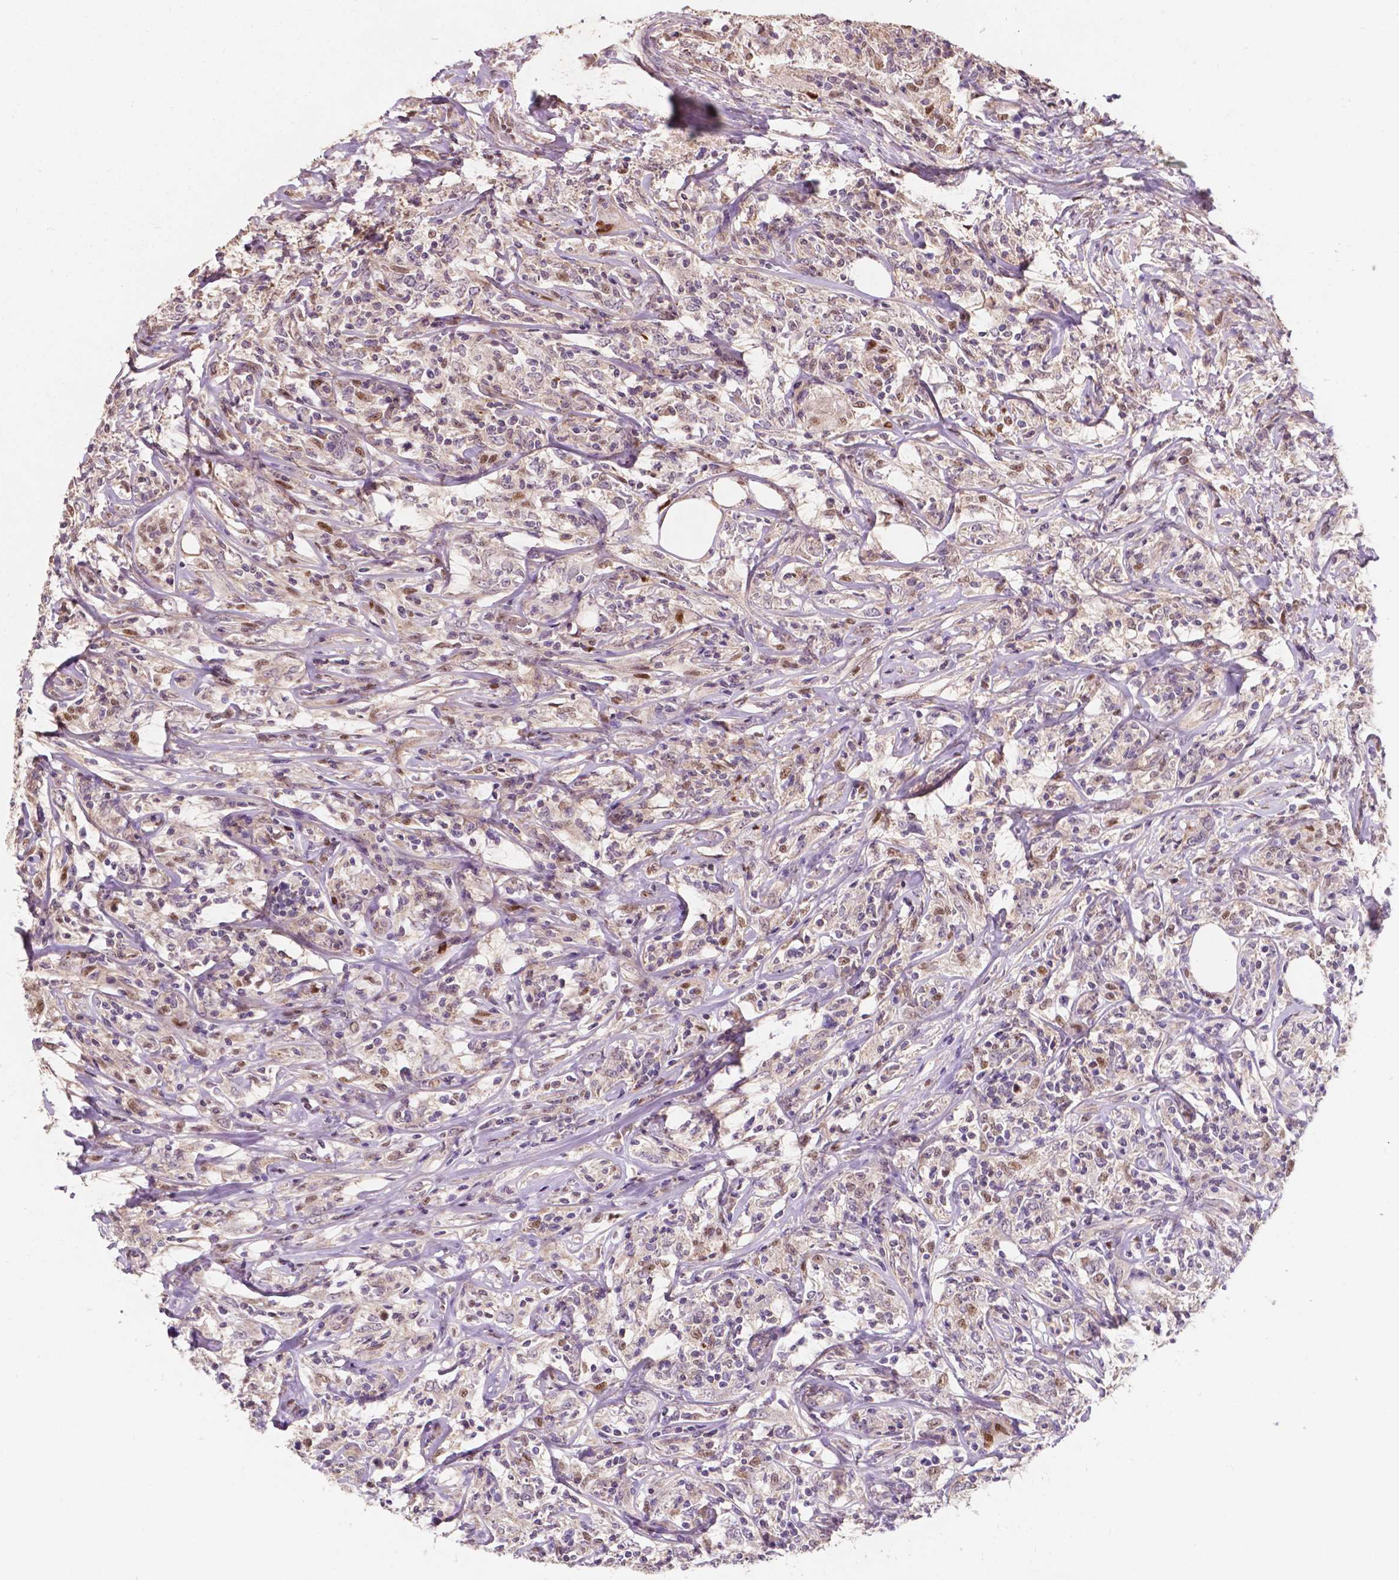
{"staining": {"intensity": "negative", "quantity": "none", "location": "none"}, "tissue": "lymphoma", "cell_type": "Tumor cells", "image_type": "cancer", "snomed": [{"axis": "morphology", "description": "Malignant lymphoma, non-Hodgkin's type, High grade"}, {"axis": "topography", "description": "Lymph node"}], "caption": "A photomicrograph of lymphoma stained for a protein displays no brown staining in tumor cells. (Stains: DAB (3,3'-diaminobenzidine) immunohistochemistry with hematoxylin counter stain, Microscopy: brightfield microscopy at high magnification).", "gene": "DUSP16", "patient": {"sex": "female", "age": 84}}